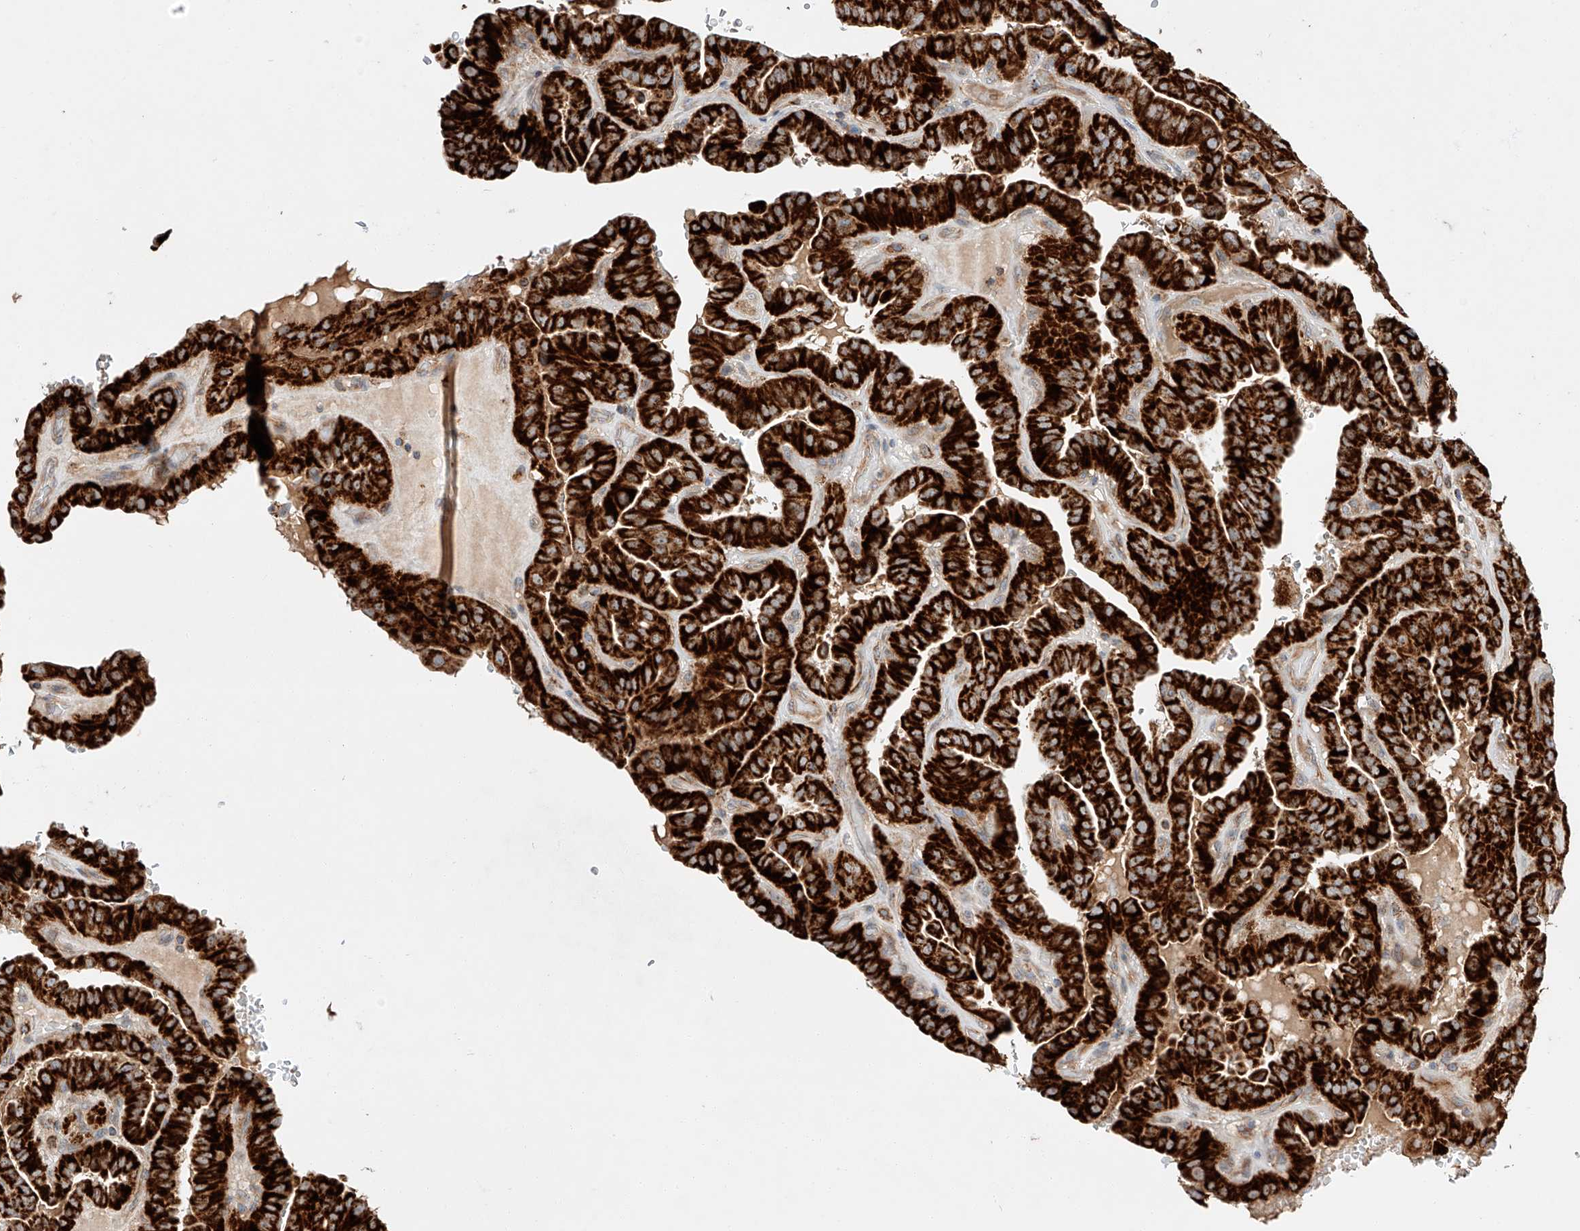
{"staining": {"intensity": "strong", "quantity": ">75%", "location": "cytoplasmic/membranous"}, "tissue": "thyroid cancer", "cell_type": "Tumor cells", "image_type": "cancer", "snomed": [{"axis": "morphology", "description": "Papillary adenocarcinoma, NOS"}, {"axis": "topography", "description": "Thyroid gland"}], "caption": "Strong cytoplasmic/membranous expression for a protein is present in approximately >75% of tumor cells of thyroid cancer (papillary adenocarcinoma) using immunohistochemistry.", "gene": "RUSC1", "patient": {"sex": "male", "age": 77}}